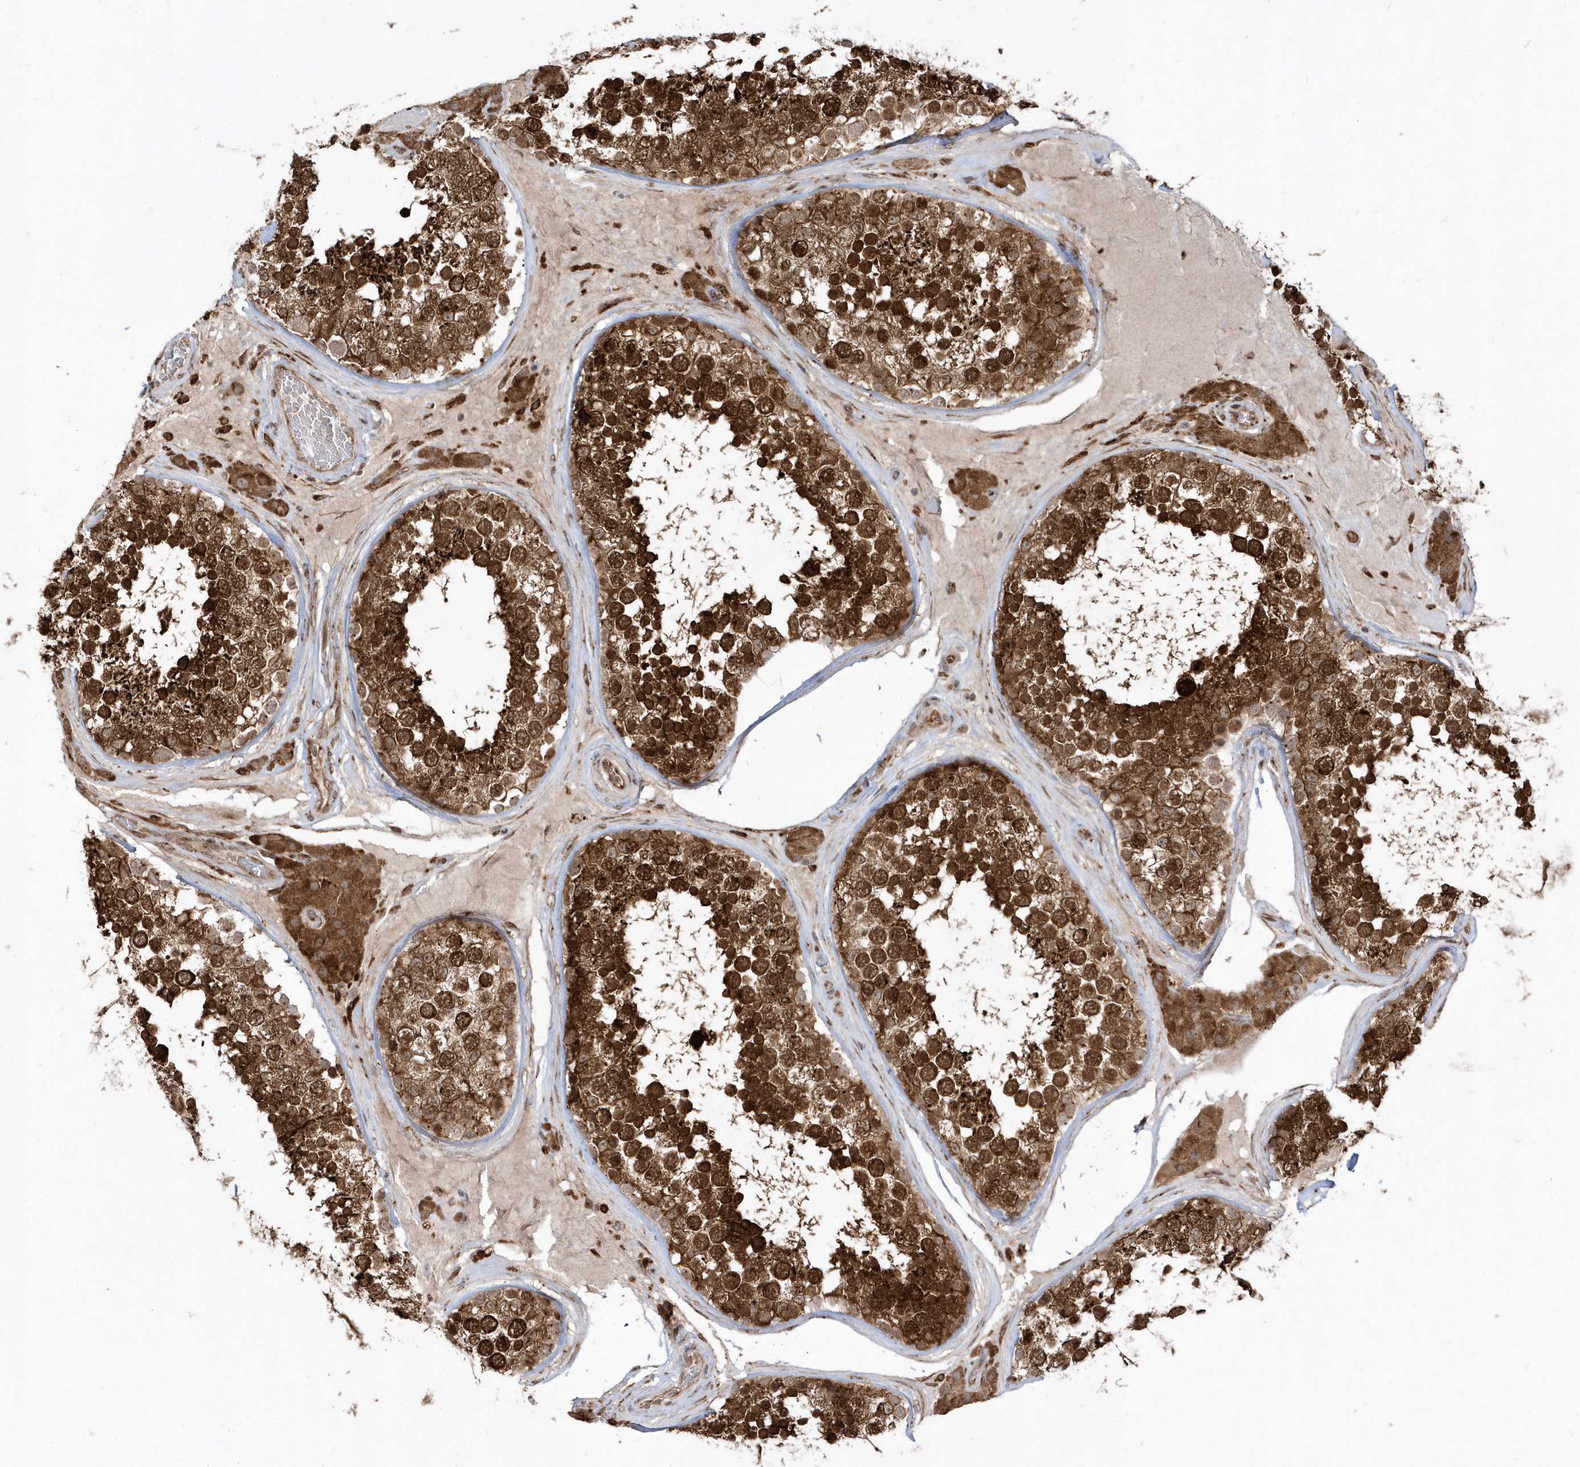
{"staining": {"intensity": "strong", "quantity": ">75%", "location": "cytoplasmic/membranous,nuclear"}, "tissue": "testis", "cell_type": "Cells in seminiferous ducts", "image_type": "normal", "snomed": [{"axis": "morphology", "description": "Normal tissue, NOS"}, {"axis": "topography", "description": "Testis"}], "caption": "Brown immunohistochemical staining in normal human testis displays strong cytoplasmic/membranous,nuclear positivity in approximately >75% of cells in seminiferous ducts.", "gene": "EPC2", "patient": {"sex": "male", "age": 46}}